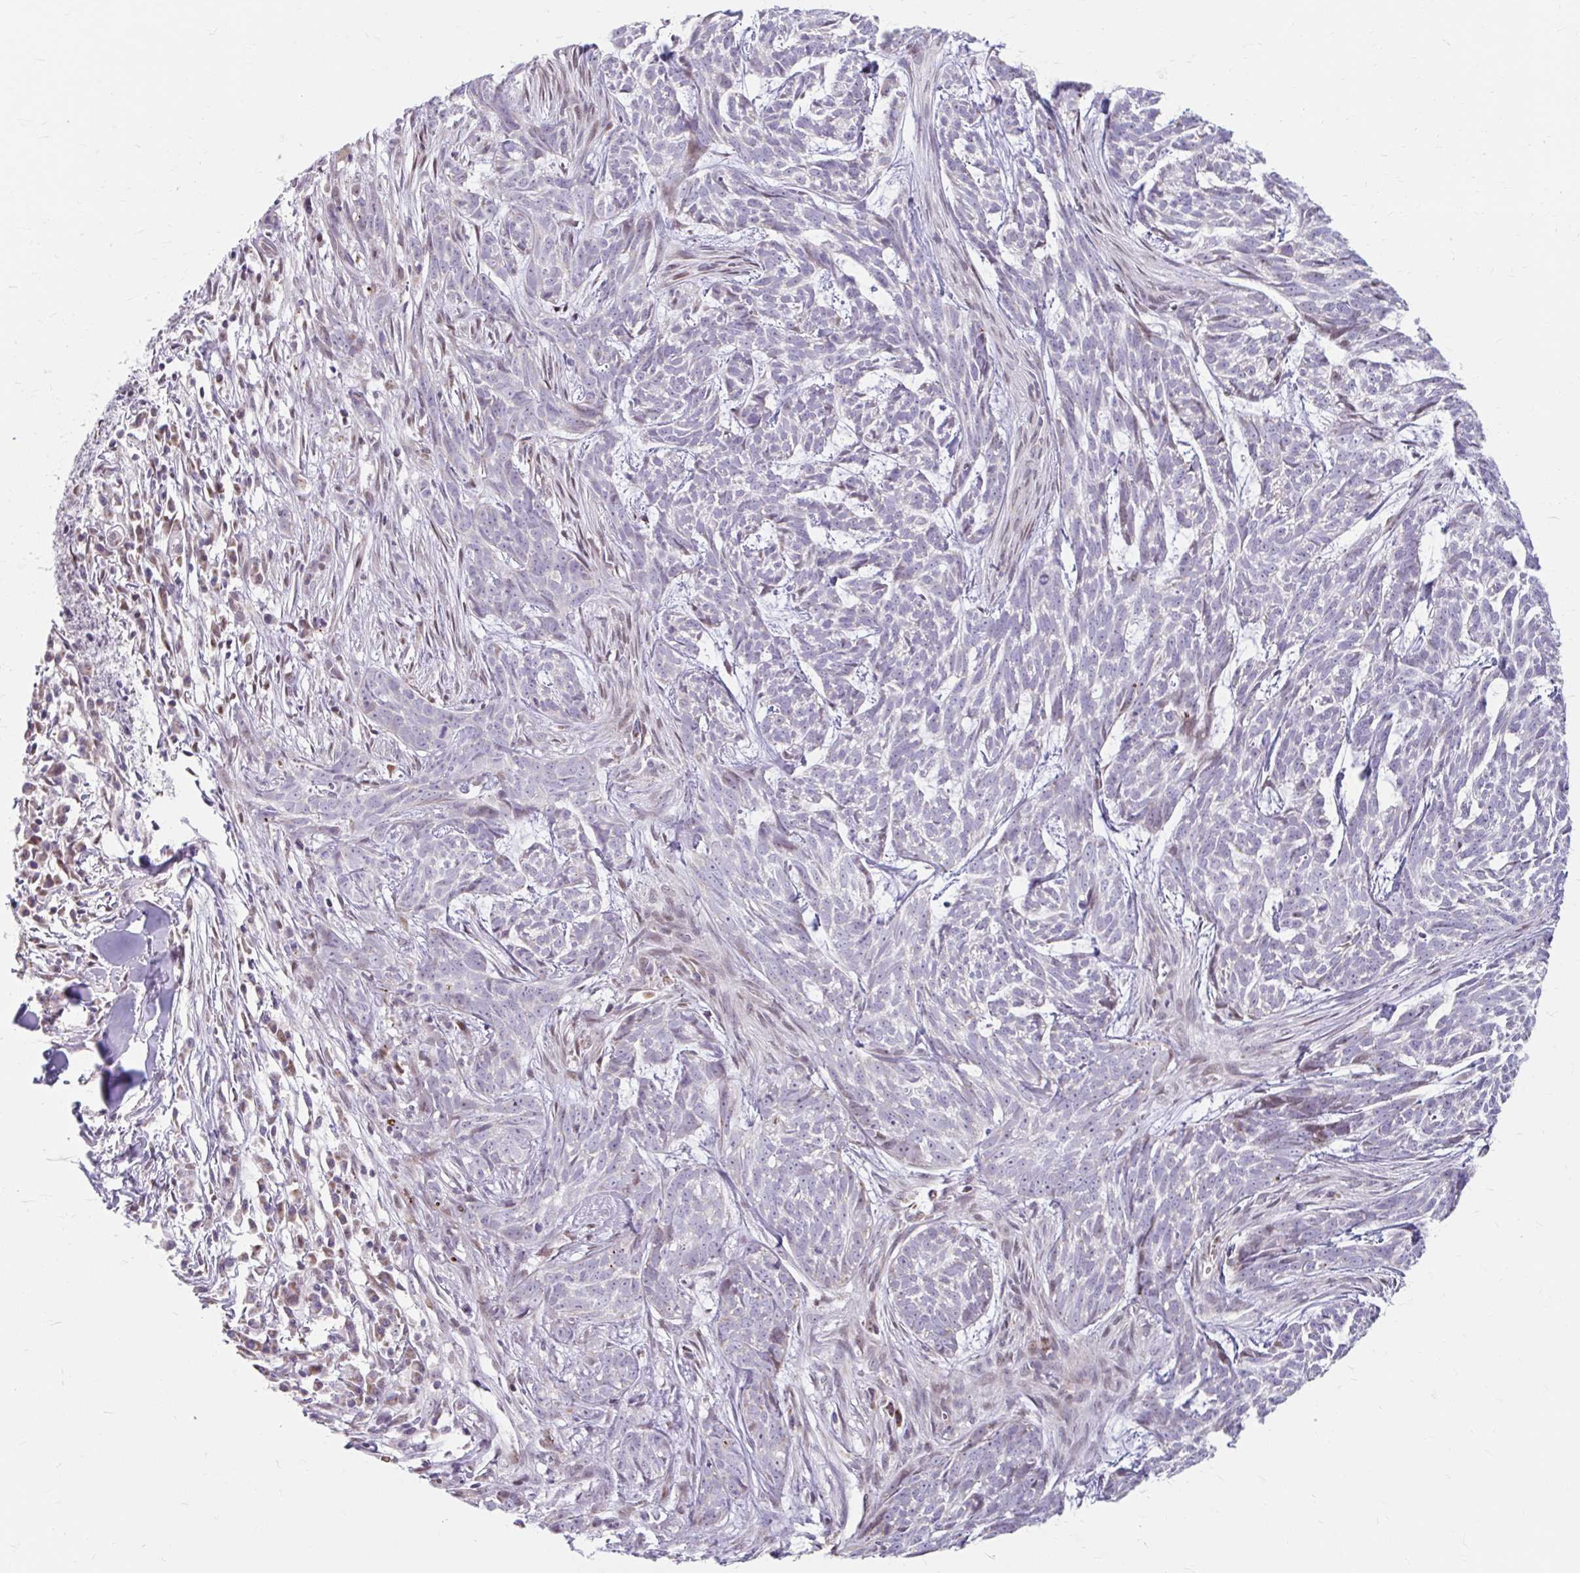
{"staining": {"intensity": "weak", "quantity": "<25%", "location": "nuclear"}, "tissue": "skin cancer", "cell_type": "Tumor cells", "image_type": "cancer", "snomed": [{"axis": "morphology", "description": "Basal cell carcinoma"}, {"axis": "topography", "description": "Skin"}], "caption": "Histopathology image shows no protein positivity in tumor cells of skin cancer (basal cell carcinoma) tissue. (DAB (3,3'-diaminobenzidine) IHC visualized using brightfield microscopy, high magnification).", "gene": "BEAN1", "patient": {"sex": "female", "age": 93}}